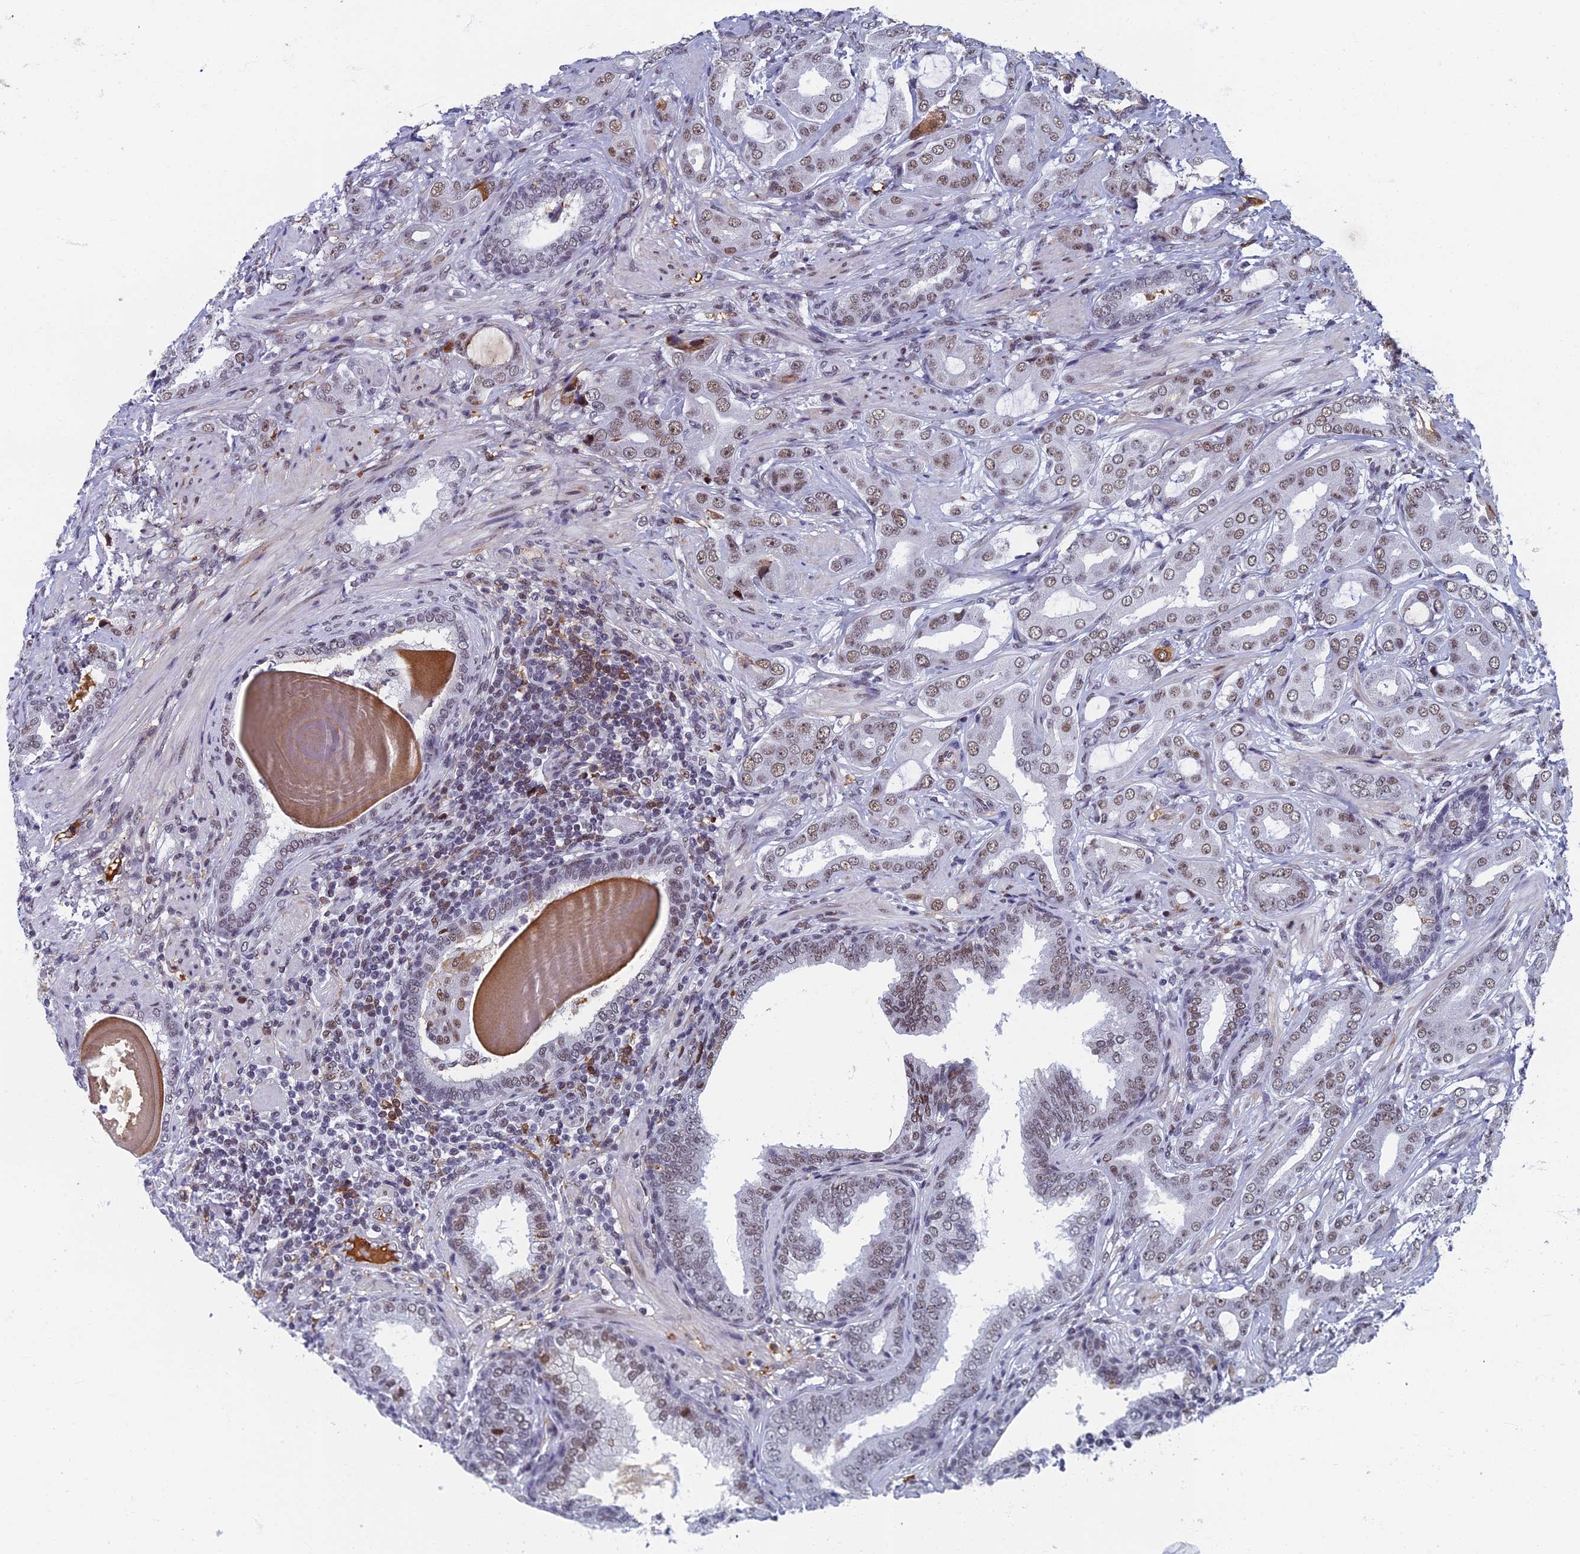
{"staining": {"intensity": "weak", "quantity": ">75%", "location": "nuclear"}, "tissue": "prostate cancer", "cell_type": "Tumor cells", "image_type": "cancer", "snomed": [{"axis": "morphology", "description": "Adenocarcinoma, Low grade"}, {"axis": "topography", "description": "Prostate"}], "caption": "A histopathology image of prostate cancer (low-grade adenocarcinoma) stained for a protein shows weak nuclear brown staining in tumor cells. The staining is performed using DAB brown chromogen to label protein expression. The nuclei are counter-stained blue using hematoxylin.", "gene": "TAF13", "patient": {"sex": "male", "age": 57}}